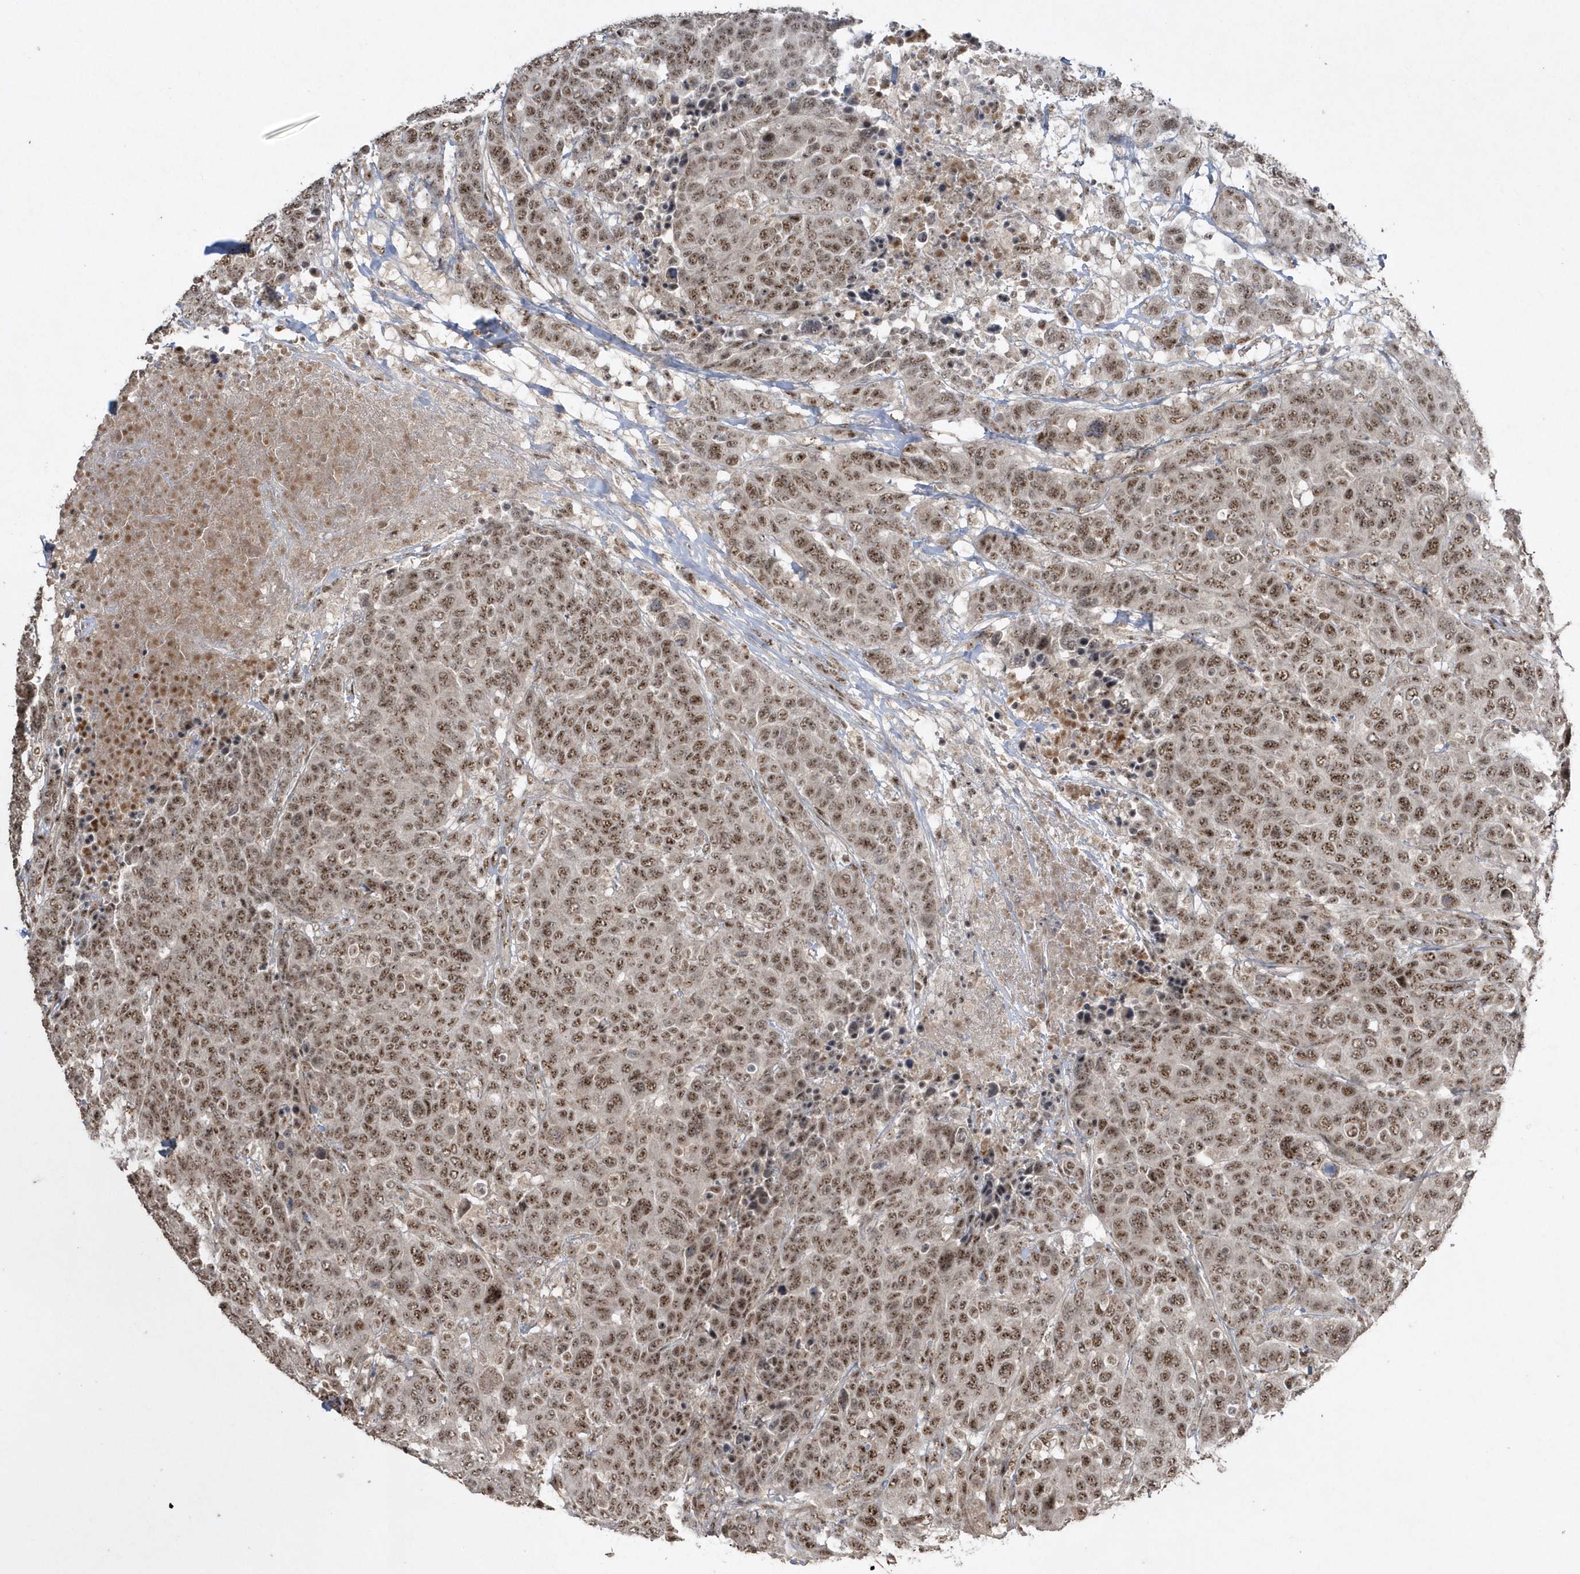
{"staining": {"intensity": "moderate", "quantity": ">75%", "location": "nuclear"}, "tissue": "breast cancer", "cell_type": "Tumor cells", "image_type": "cancer", "snomed": [{"axis": "morphology", "description": "Duct carcinoma"}, {"axis": "topography", "description": "Breast"}], "caption": "A brown stain highlights moderate nuclear expression of a protein in human breast cancer (intraductal carcinoma) tumor cells.", "gene": "POLR3B", "patient": {"sex": "female", "age": 37}}